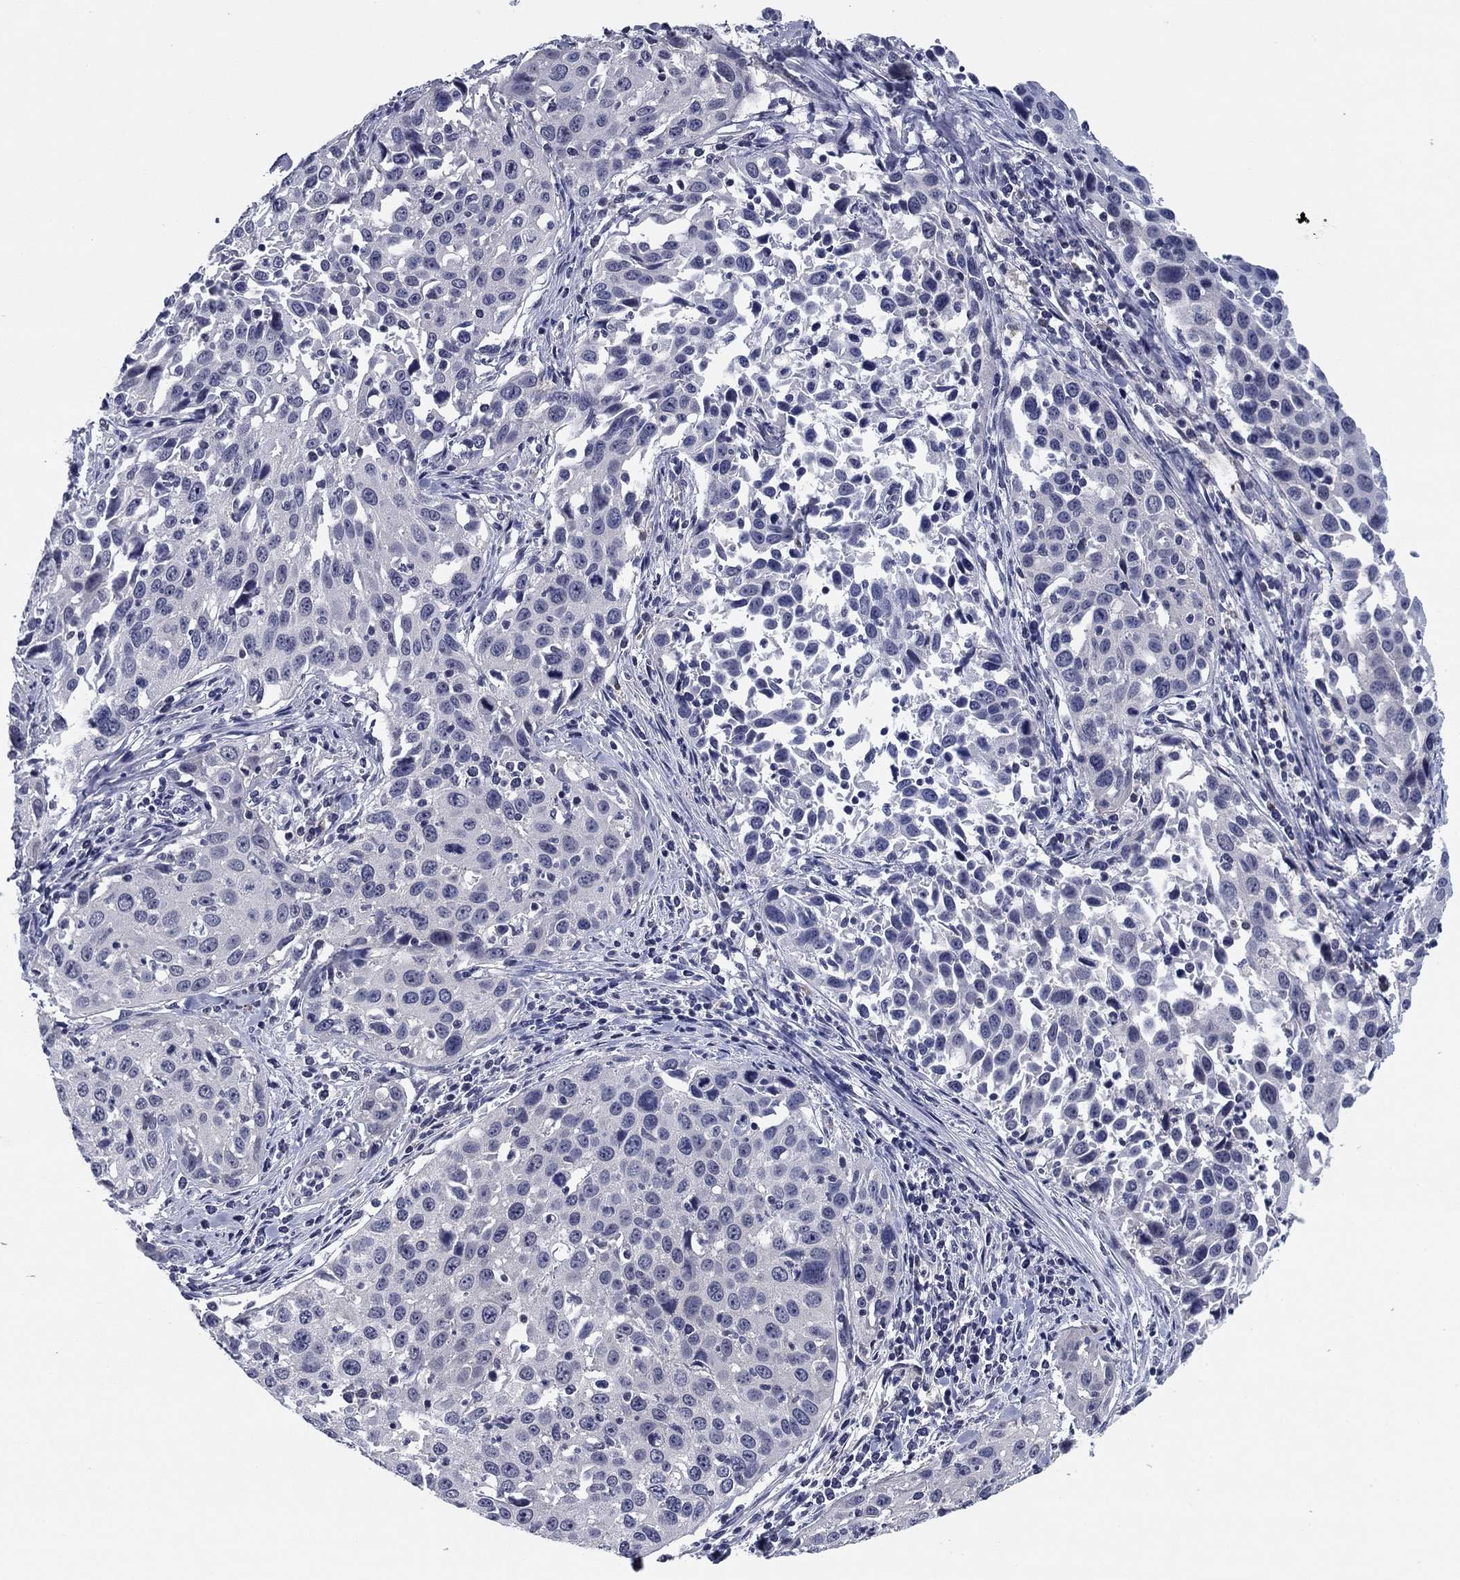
{"staining": {"intensity": "negative", "quantity": "none", "location": "none"}, "tissue": "cervical cancer", "cell_type": "Tumor cells", "image_type": "cancer", "snomed": [{"axis": "morphology", "description": "Squamous cell carcinoma, NOS"}, {"axis": "topography", "description": "Cervix"}], "caption": "IHC histopathology image of squamous cell carcinoma (cervical) stained for a protein (brown), which demonstrates no staining in tumor cells. Brightfield microscopy of IHC stained with DAB (3,3'-diaminobenzidine) (brown) and hematoxylin (blue), captured at high magnification.", "gene": "REXO5", "patient": {"sex": "female", "age": 26}}